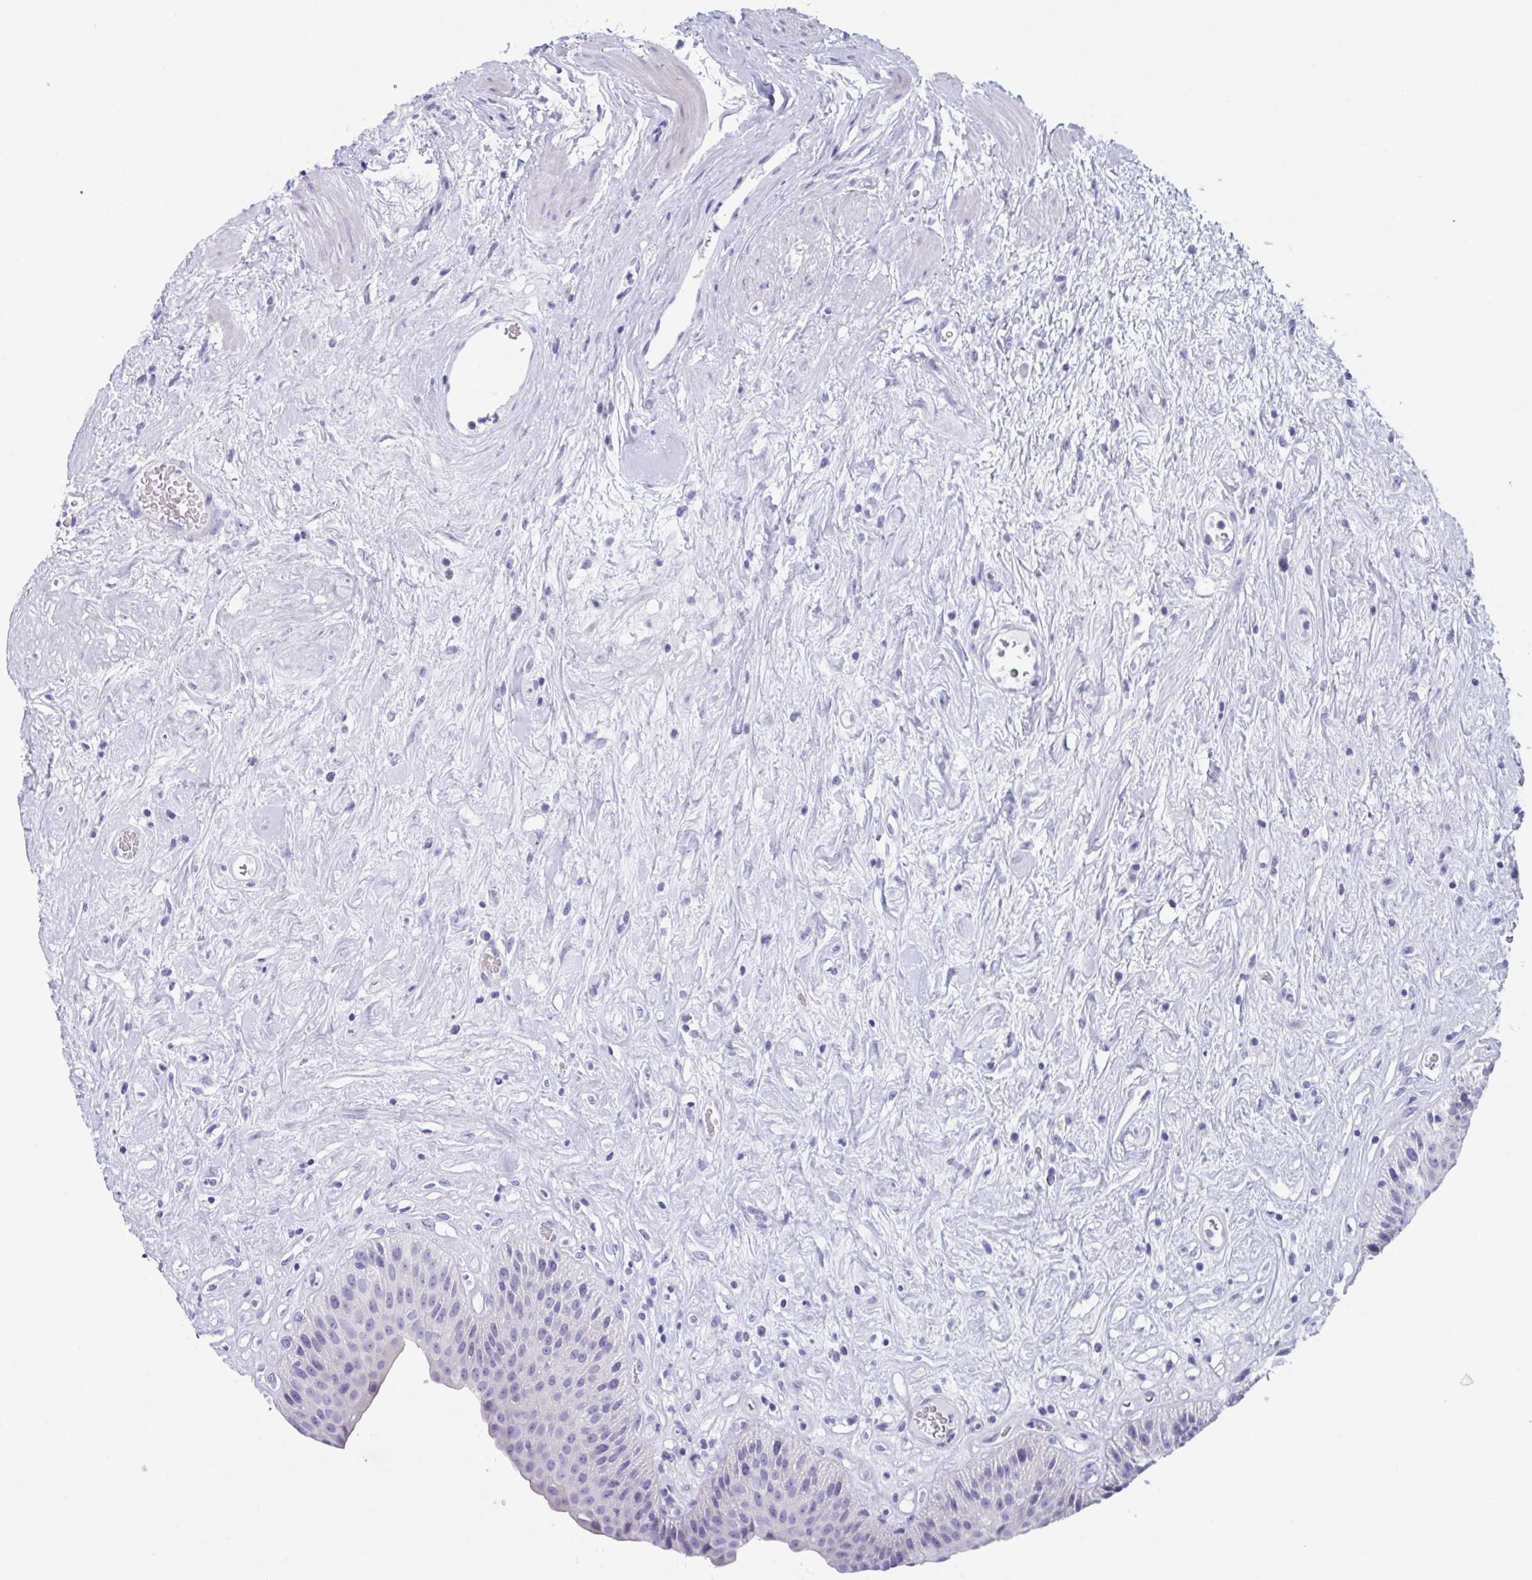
{"staining": {"intensity": "negative", "quantity": "none", "location": "none"}, "tissue": "urinary bladder", "cell_type": "Urothelial cells", "image_type": "normal", "snomed": [{"axis": "morphology", "description": "Normal tissue, NOS"}, {"axis": "topography", "description": "Urinary bladder"}], "caption": "Urothelial cells show no significant staining in unremarkable urinary bladder. Brightfield microscopy of immunohistochemistry stained with DAB (3,3'-diaminobenzidine) (brown) and hematoxylin (blue), captured at high magnification.", "gene": "ZPBP", "patient": {"sex": "female", "age": 56}}